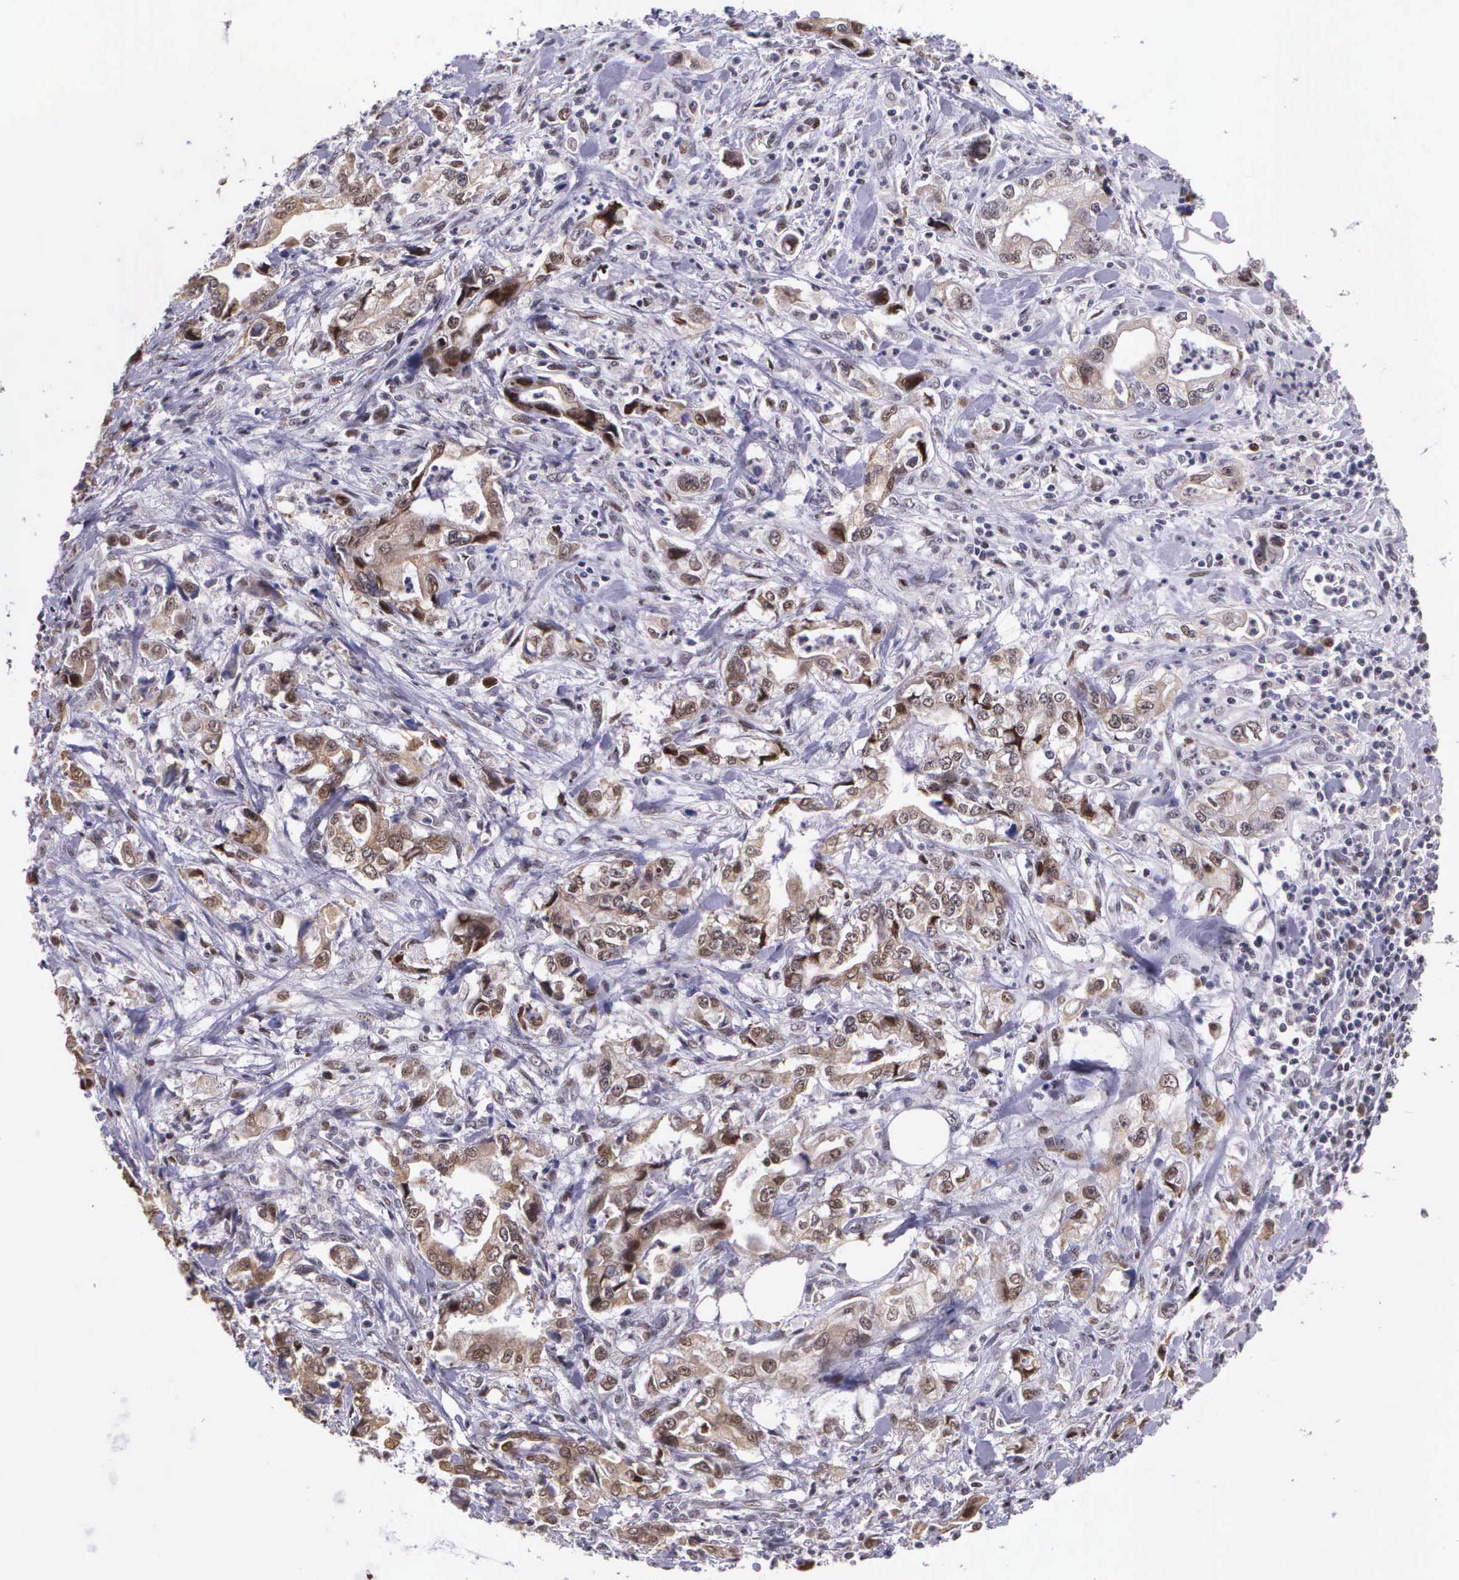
{"staining": {"intensity": "moderate", "quantity": "25%-75%", "location": "cytoplasmic/membranous"}, "tissue": "stomach cancer", "cell_type": "Tumor cells", "image_type": "cancer", "snomed": [{"axis": "morphology", "description": "Adenocarcinoma, NOS"}, {"axis": "topography", "description": "Pancreas"}, {"axis": "topography", "description": "Stomach, upper"}], "caption": "Immunohistochemistry (IHC) (DAB) staining of stomach cancer exhibits moderate cytoplasmic/membranous protein positivity in approximately 25%-75% of tumor cells.", "gene": "SLC25A21", "patient": {"sex": "male", "age": 77}}